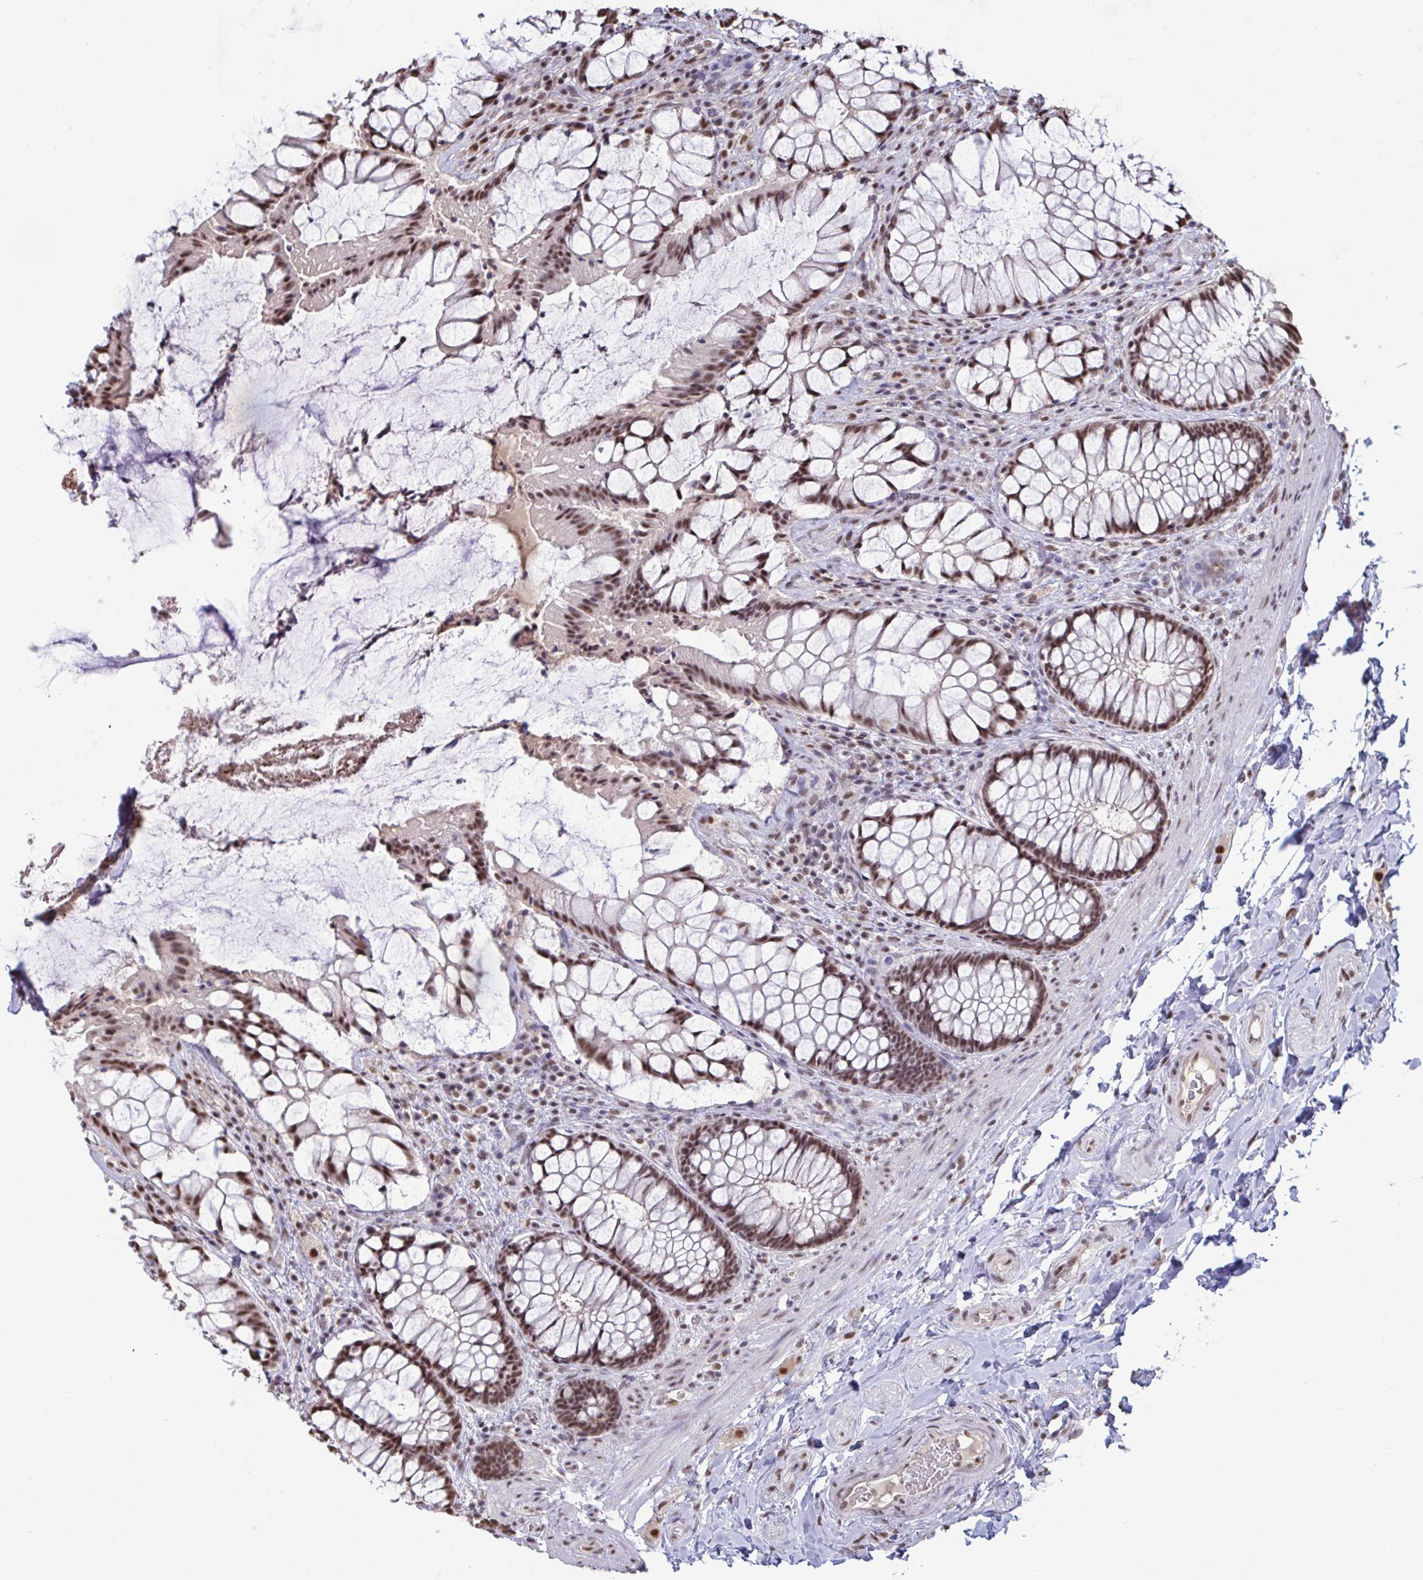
{"staining": {"intensity": "moderate", "quantity": ">75%", "location": "nuclear"}, "tissue": "rectum", "cell_type": "Glandular cells", "image_type": "normal", "snomed": [{"axis": "morphology", "description": "Normal tissue, NOS"}, {"axis": "topography", "description": "Rectum"}], "caption": "Immunohistochemistry (IHC) staining of unremarkable rectum, which demonstrates medium levels of moderate nuclear positivity in approximately >75% of glandular cells indicating moderate nuclear protein positivity. The staining was performed using DAB (3,3'-diaminobenzidine) (brown) for protein detection and nuclei were counterstained in hematoxylin (blue).", "gene": "PUF60", "patient": {"sex": "female", "age": 58}}